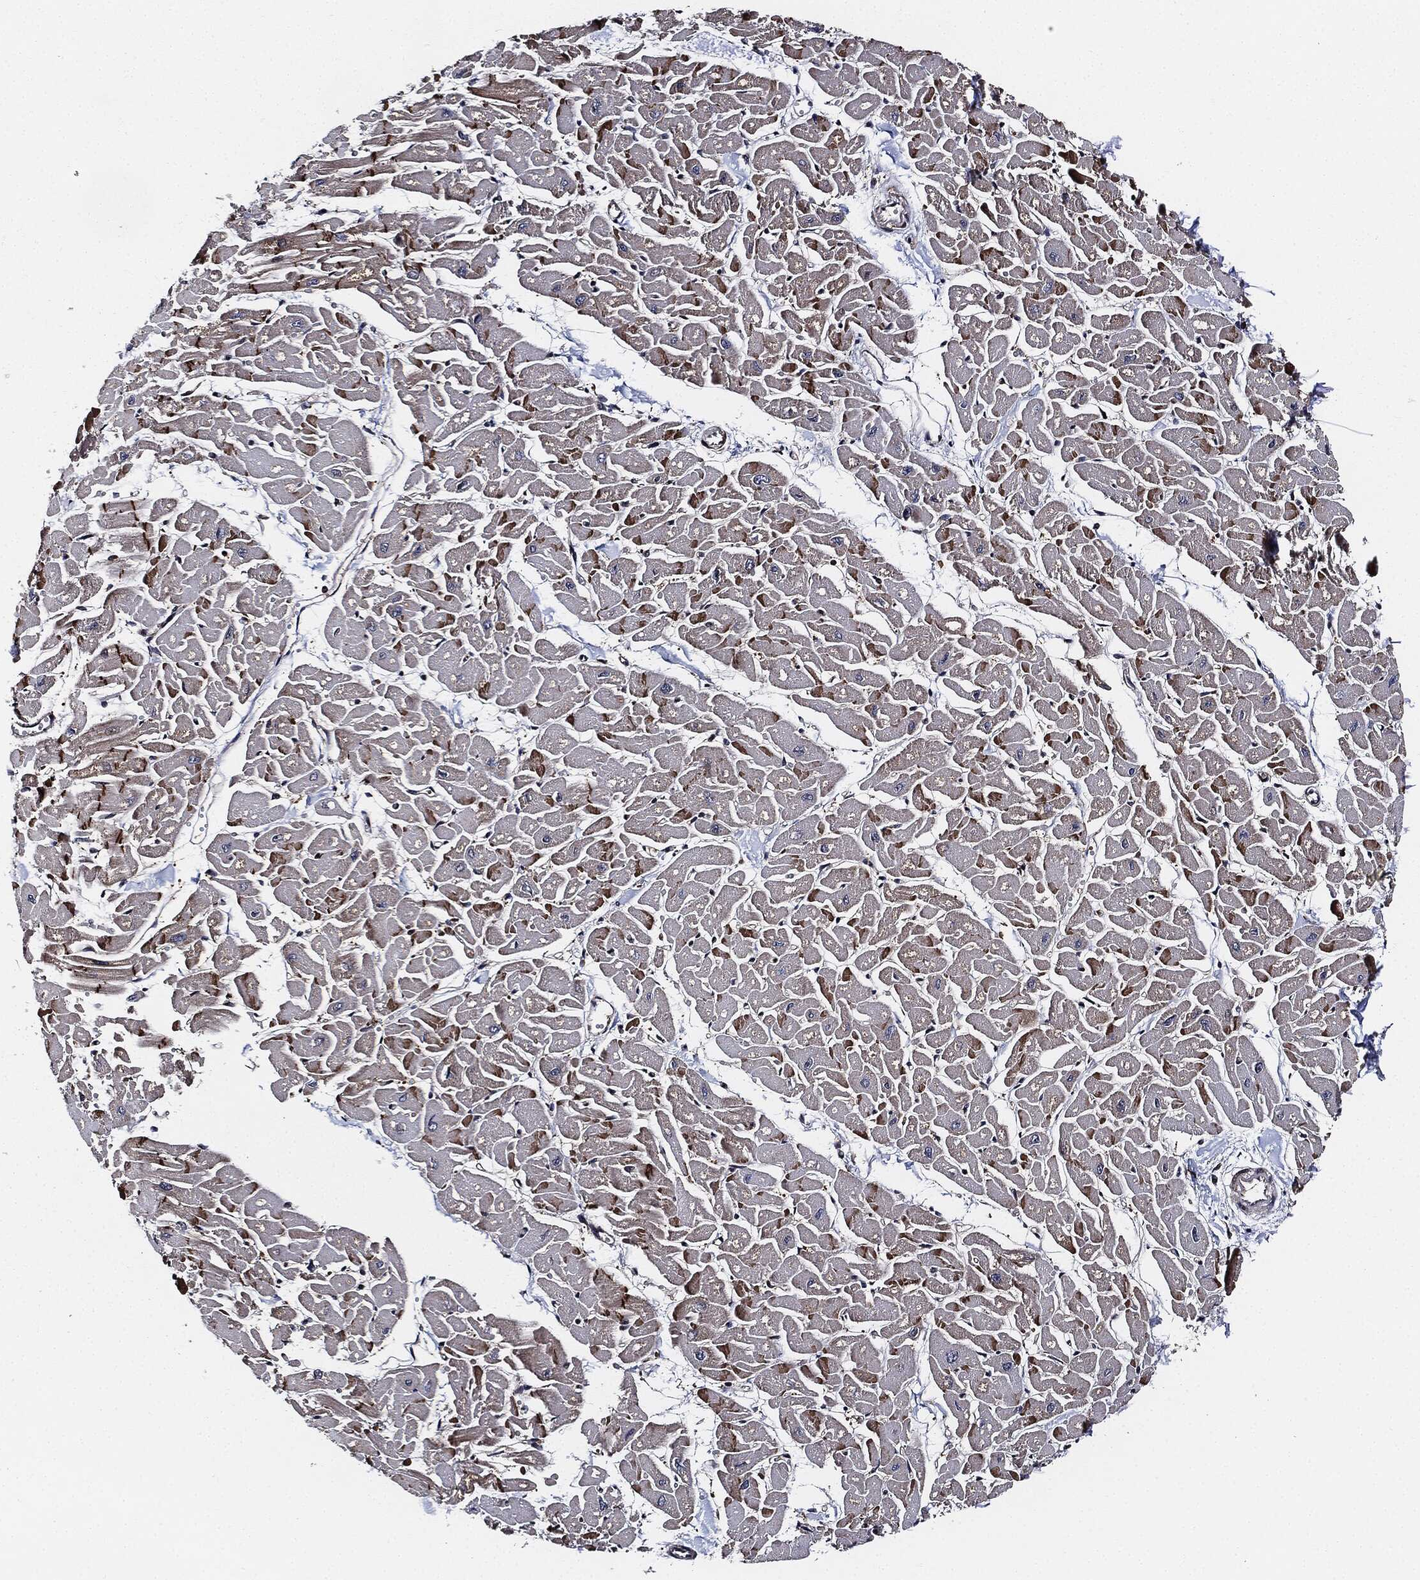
{"staining": {"intensity": "strong", "quantity": "<25%", "location": "cytoplasmic/membranous"}, "tissue": "heart muscle", "cell_type": "Cardiomyocytes", "image_type": "normal", "snomed": [{"axis": "morphology", "description": "Normal tissue, NOS"}, {"axis": "topography", "description": "Heart"}], "caption": "IHC (DAB) staining of unremarkable human heart muscle displays strong cytoplasmic/membranous protein staining in about <25% of cardiomyocytes.", "gene": "RNASEL", "patient": {"sex": "male", "age": 57}}